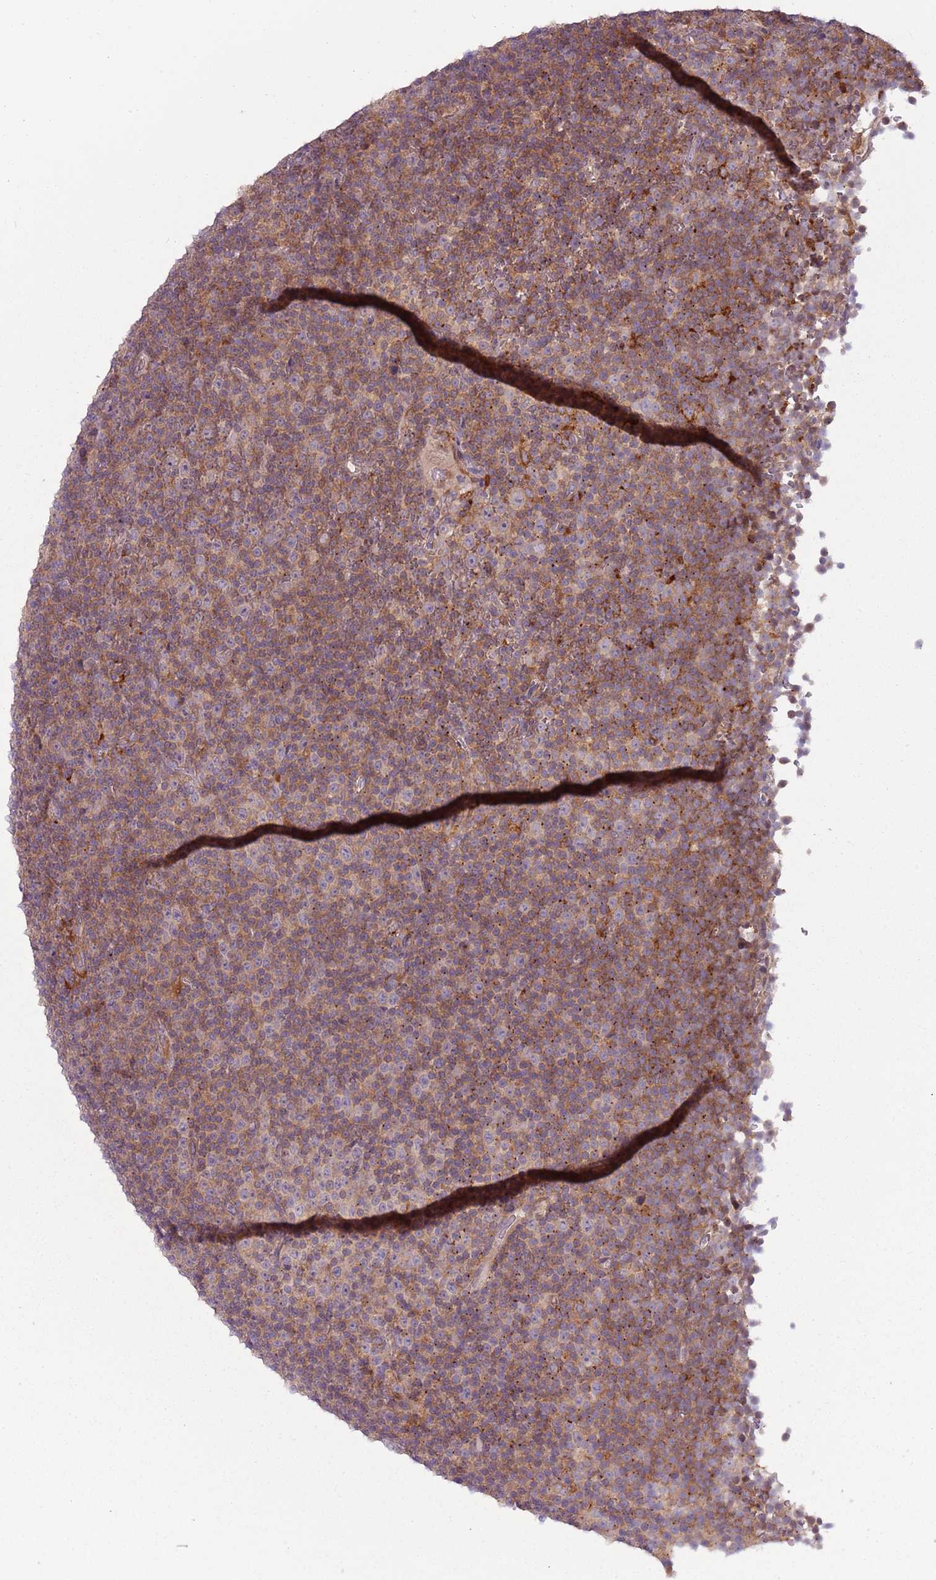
{"staining": {"intensity": "moderate", "quantity": ">75%", "location": "cytoplasmic/membranous"}, "tissue": "lymphoma", "cell_type": "Tumor cells", "image_type": "cancer", "snomed": [{"axis": "morphology", "description": "Malignant lymphoma, non-Hodgkin's type, Low grade"}, {"axis": "topography", "description": "Lymph node"}], "caption": "The micrograph shows immunohistochemical staining of malignant lymphoma, non-Hodgkin's type (low-grade). There is moderate cytoplasmic/membranous staining is present in about >75% of tumor cells.", "gene": "DTD2", "patient": {"sex": "female", "age": 67}}